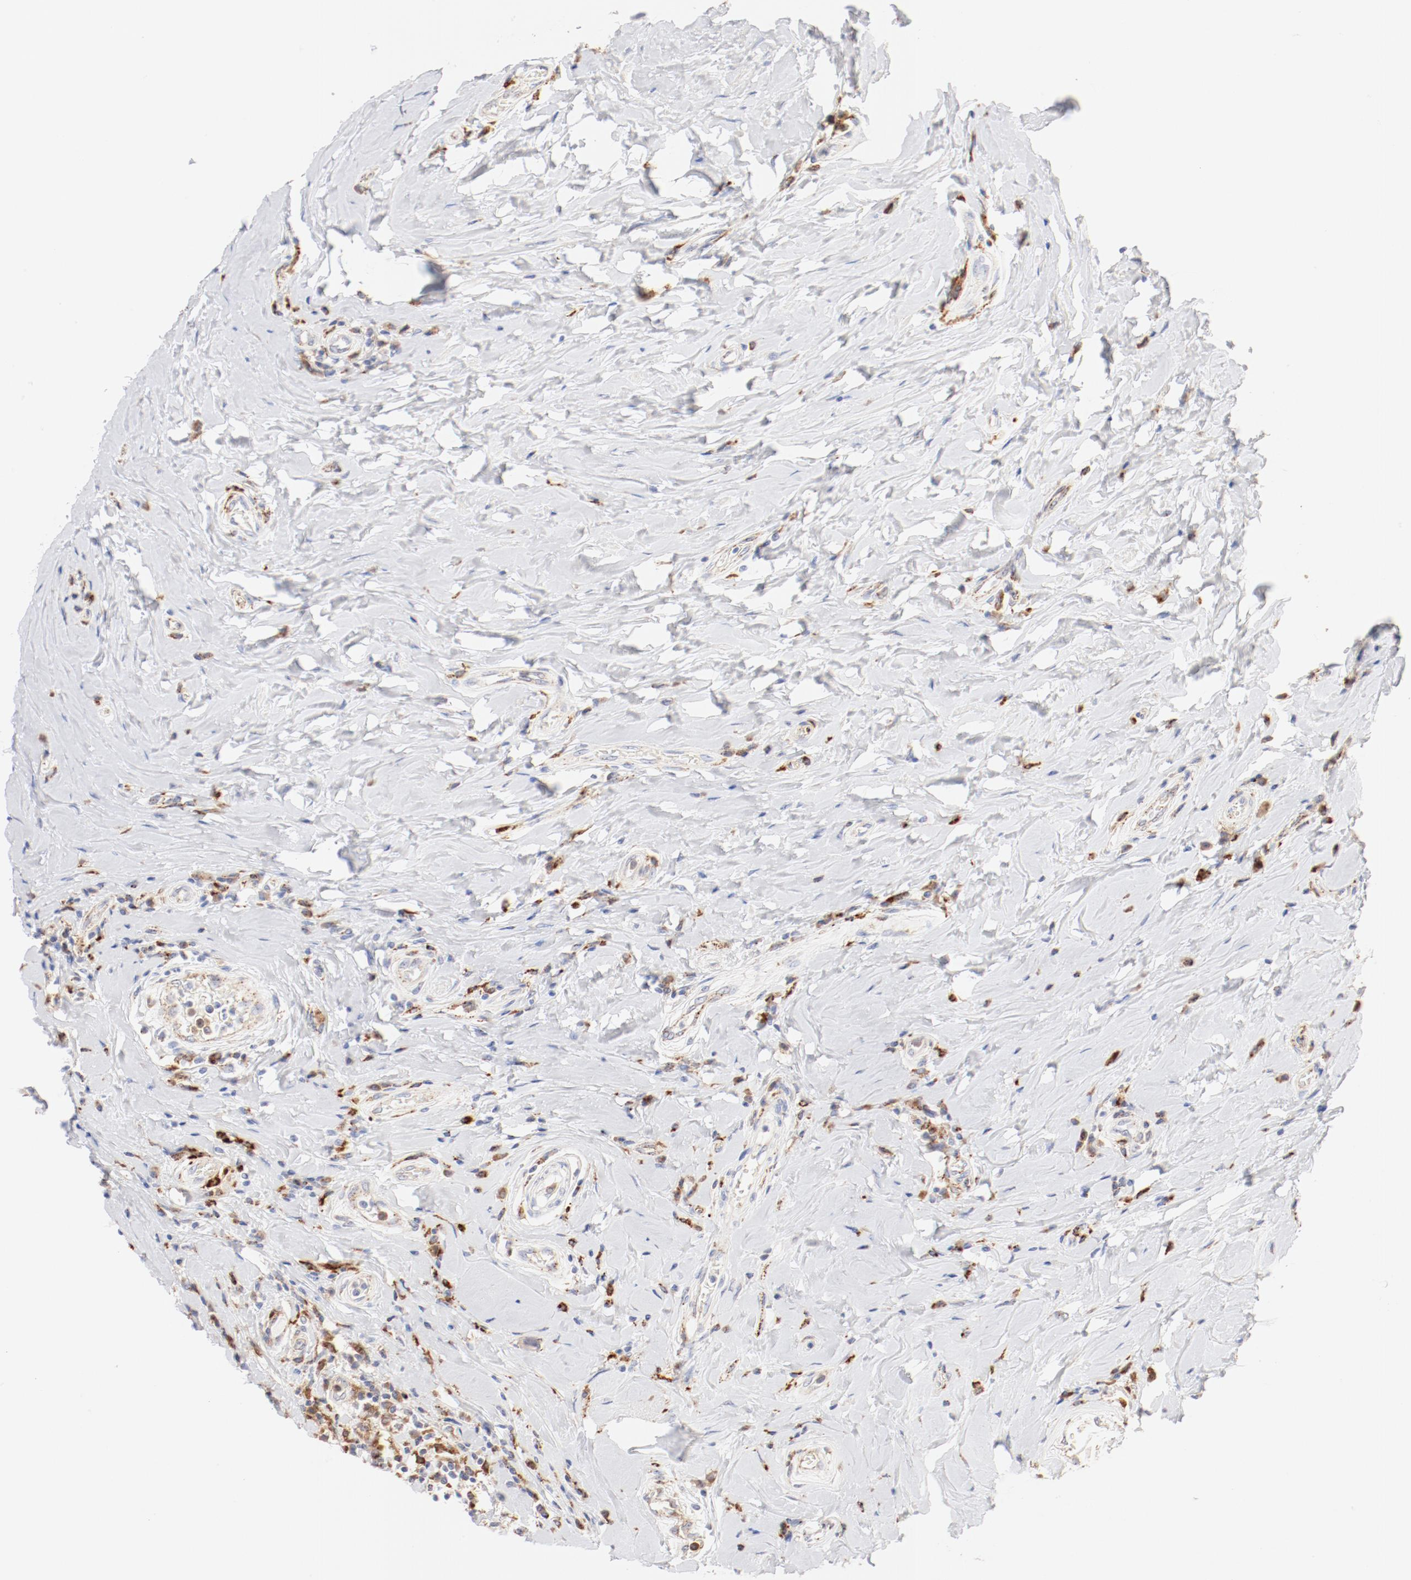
{"staining": {"intensity": "weak", "quantity": ">75%", "location": "cytoplasmic/membranous"}, "tissue": "breast cancer", "cell_type": "Tumor cells", "image_type": "cancer", "snomed": [{"axis": "morphology", "description": "Duct carcinoma"}, {"axis": "topography", "description": "Breast"}], "caption": "Breast intraductal carcinoma was stained to show a protein in brown. There is low levels of weak cytoplasmic/membranous staining in approximately >75% of tumor cells.", "gene": "CTSH", "patient": {"sex": "female", "age": 27}}